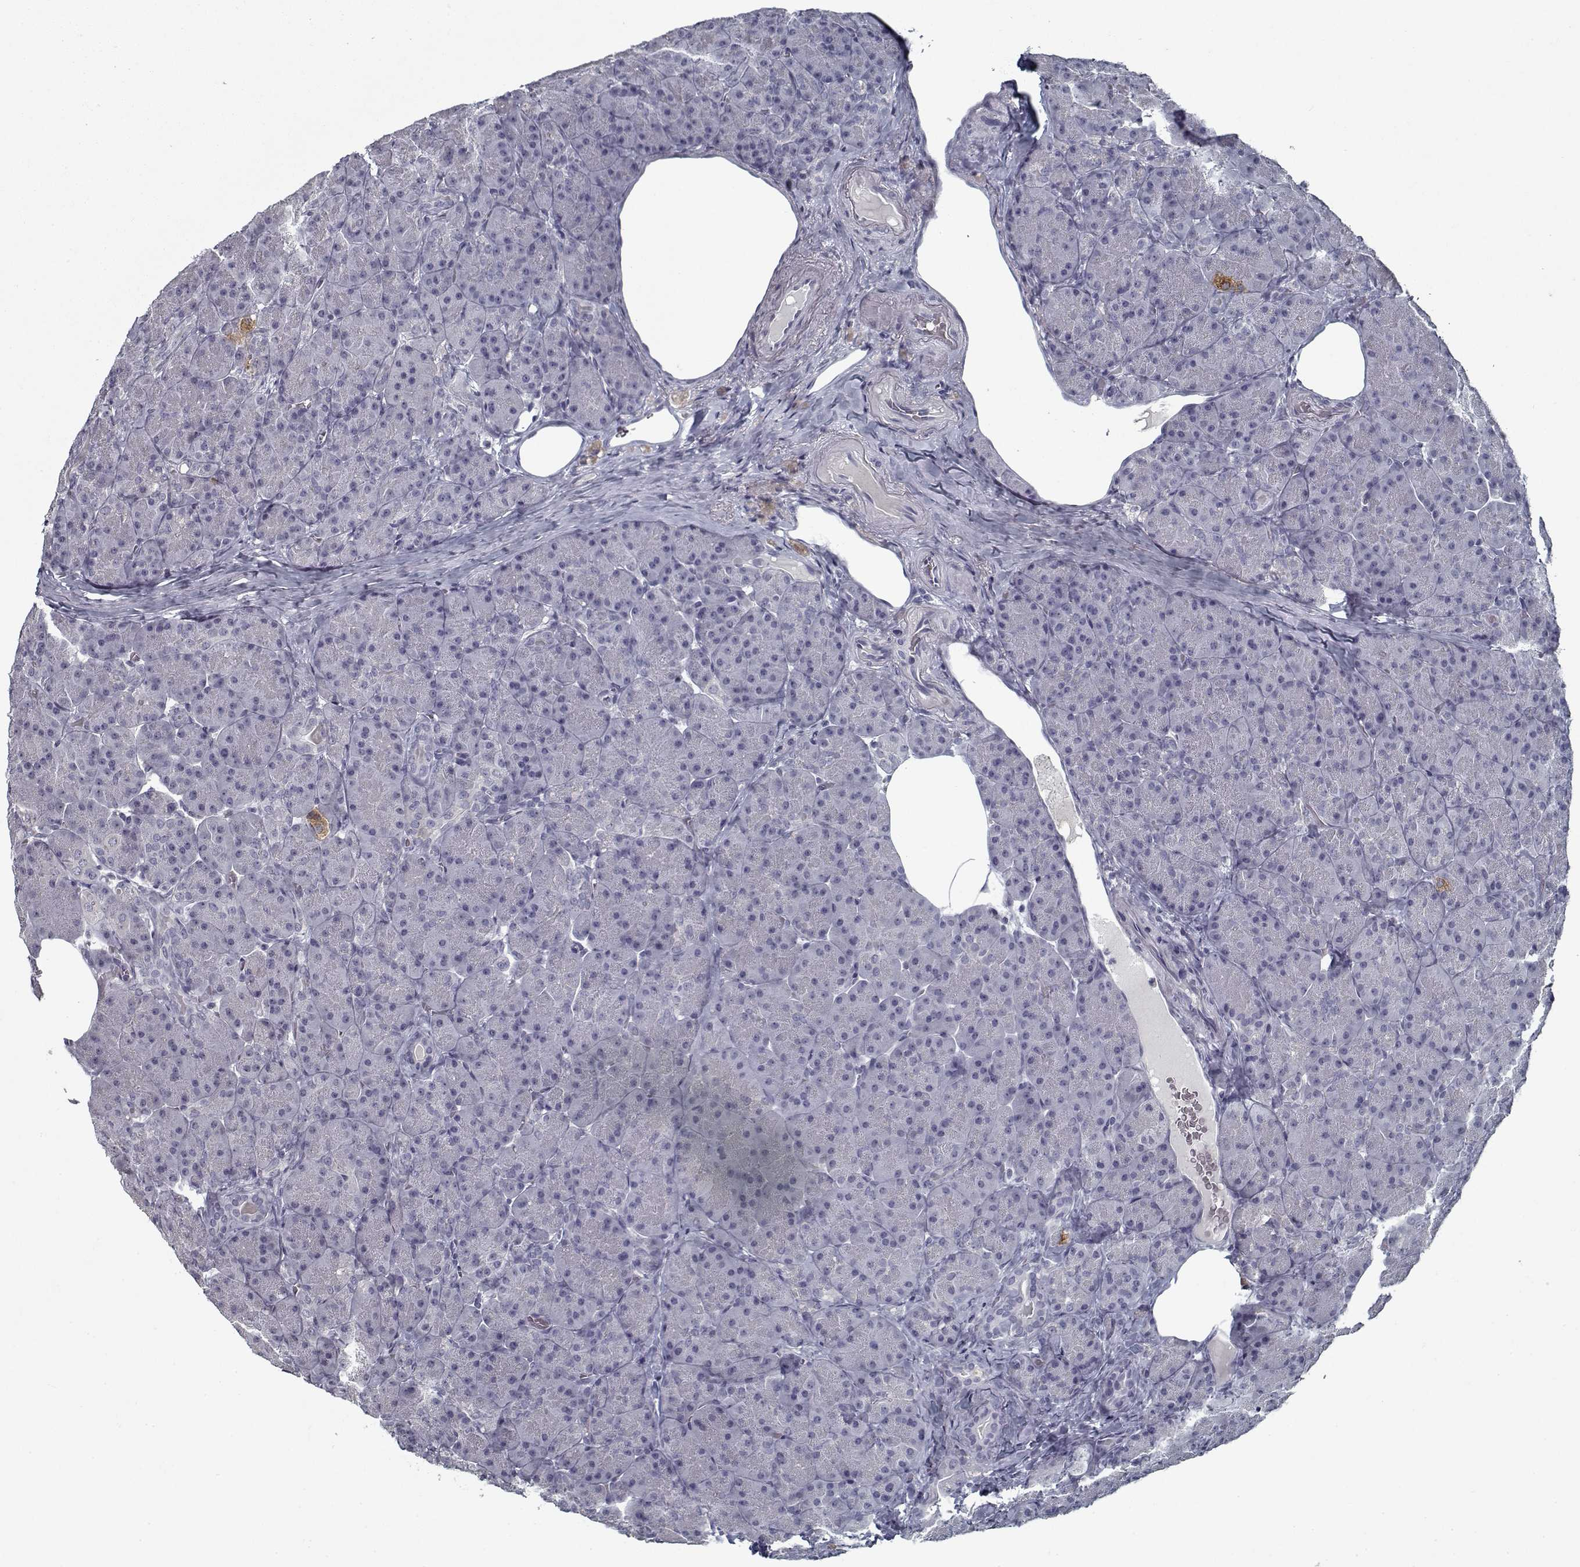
{"staining": {"intensity": "negative", "quantity": "none", "location": "none"}, "tissue": "pancreas", "cell_type": "Exocrine glandular cells", "image_type": "normal", "snomed": [{"axis": "morphology", "description": "Normal tissue, NOS"}, {"axis": "topography", "description": "Pancreas"}], "caption": "The photomicrograph shows no significant positivity in exocrine glandular cells of pancreas. Brightfield microscopy of immunohistochemistry stained with DAB (brown) and hematoxylin (blue), captured at high magnification.", "gene": "GAD2", "patient": {"sex": "male", "age": 57}}